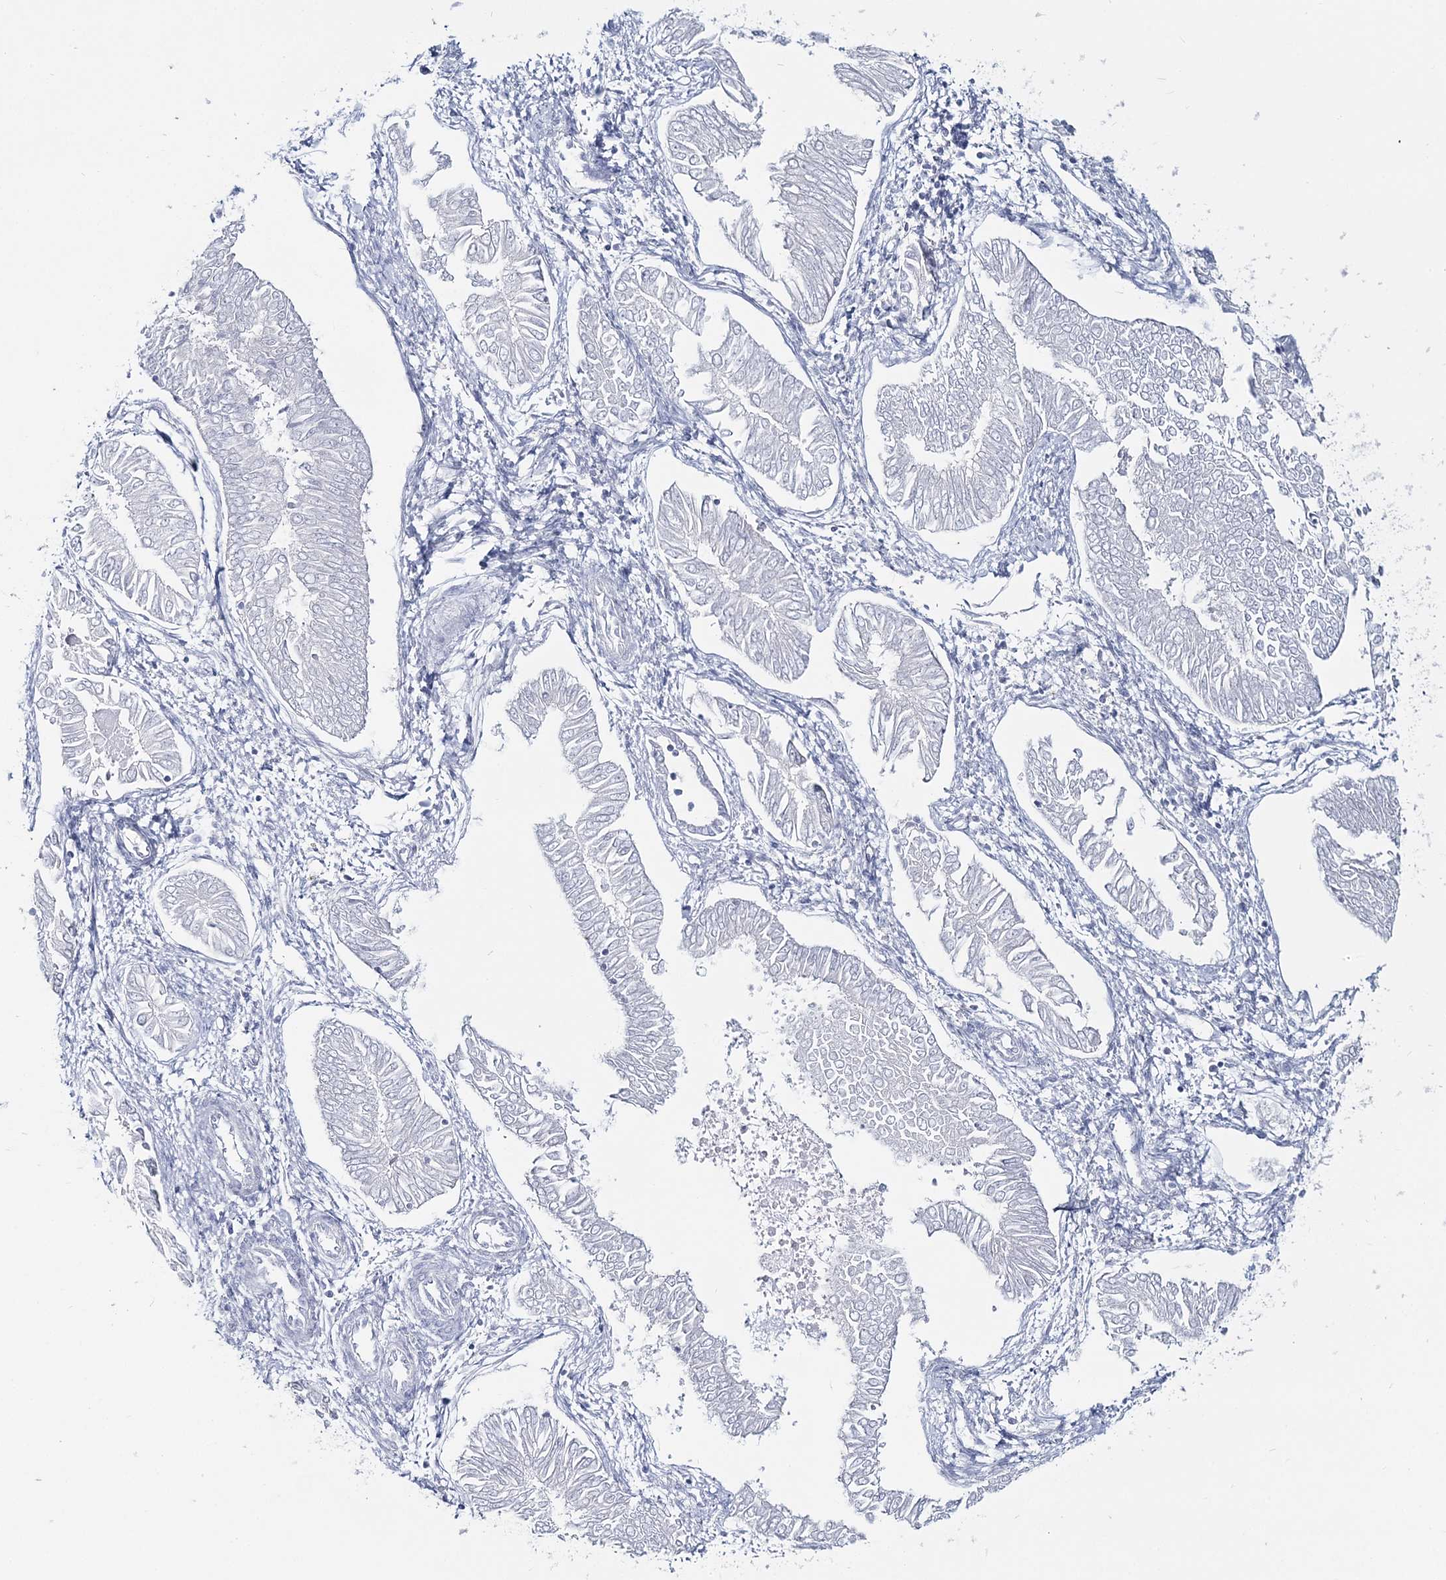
{"staining": {"intensity": "negative", "quantity": "none", "location": "none"}, "tissue": "endometrial cancer", "cell_type": "Tumor cells", "image_type": "cancer", "snomed": [{"axis": "morphology", "description": "Adenocarcinoma, NOS"}, {"axis": "topography", "description": "Endometrium"}], "caption": "This is an immunohistochemistry (IHC) photomicrograph of human adenocarcinoma (endometrial). There is no expression in tumor cells.", "gene": "CYP3A4", "patient": {"sex": "female", "age": 53}}